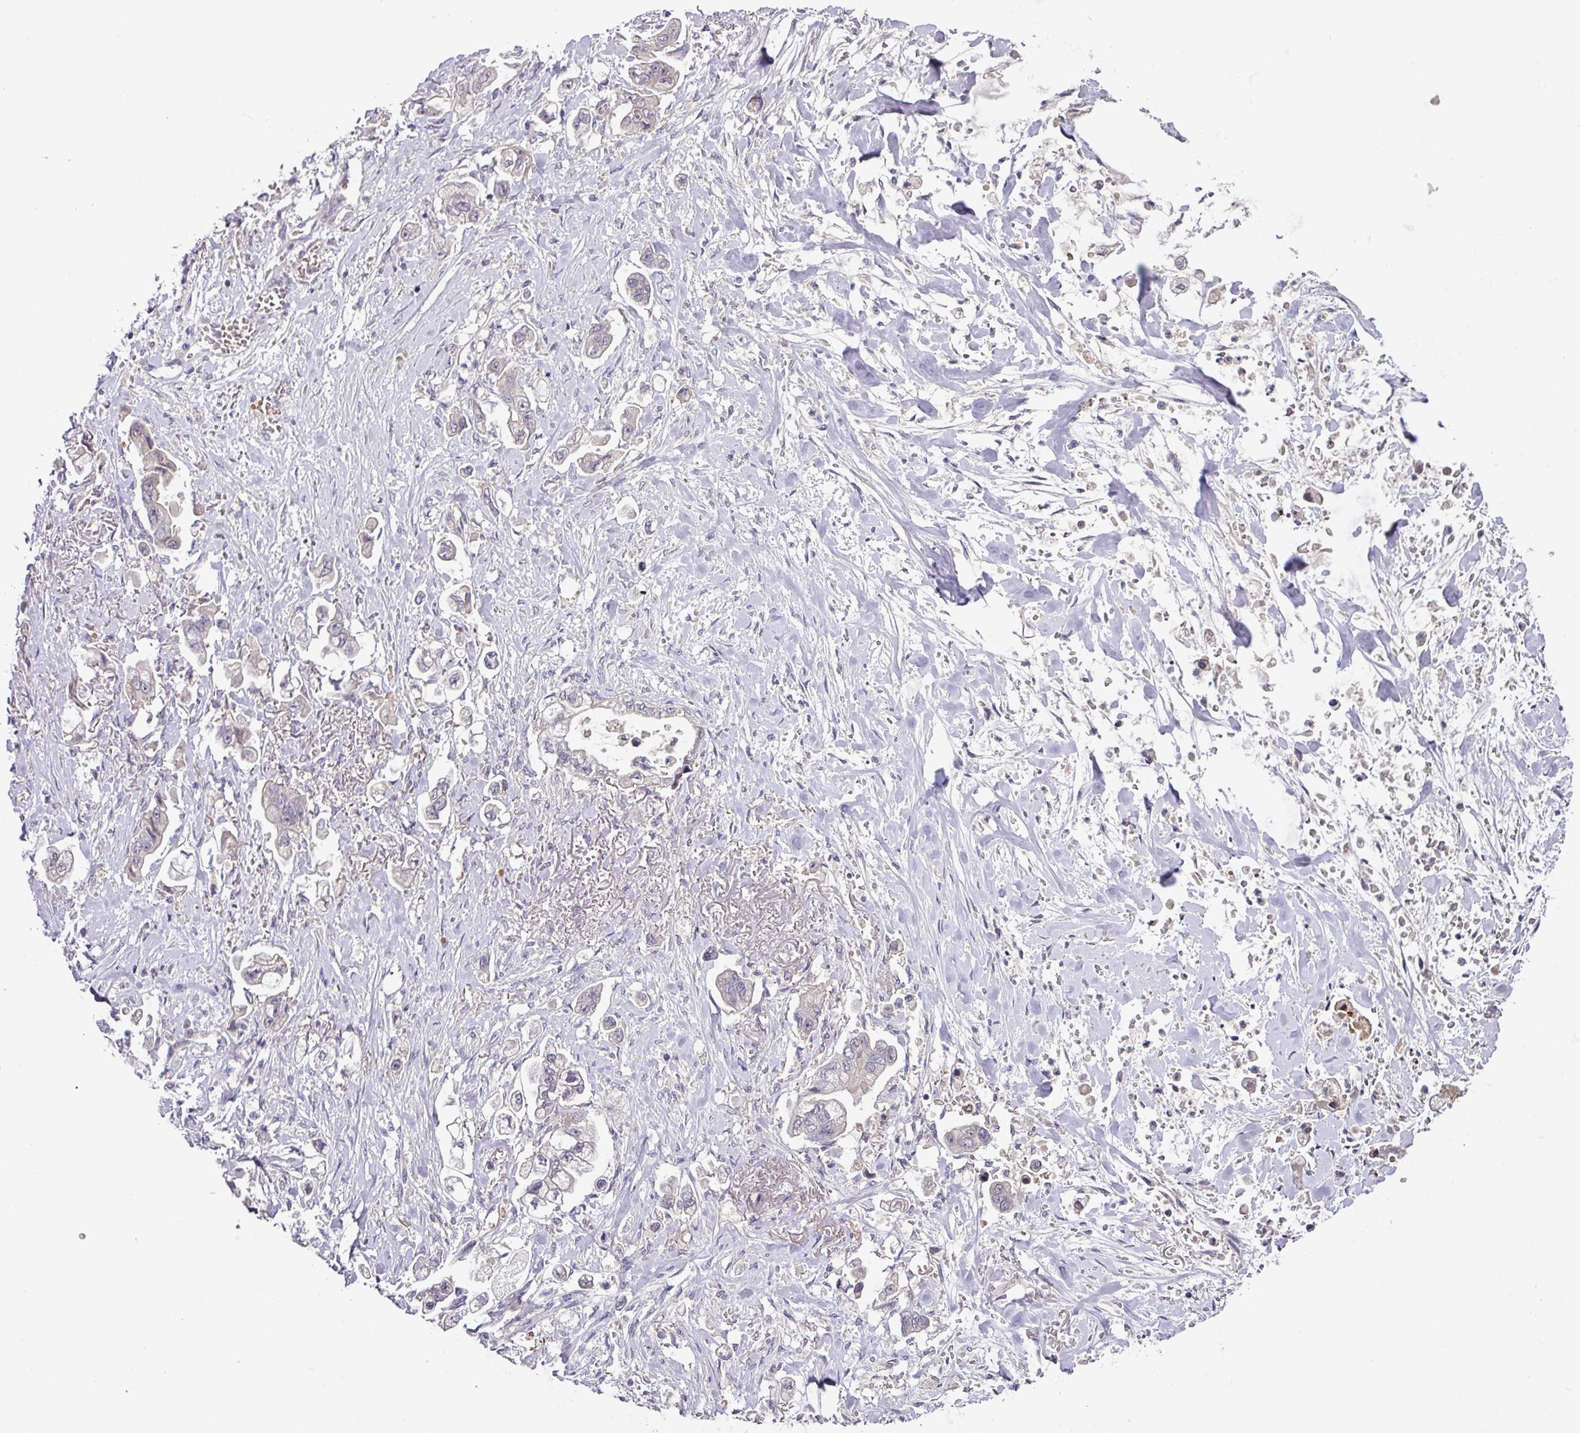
{"staining": {"intensity": "moderate", "quantity": "25%-75%", "location": "nuclear"}, "tissue": "stomach cancer", "cell_type": "Tumor cells", "image_type": "cancer", "snomed": [{"axis": "morphology", "description": "Adenocarcinoma, NOS"}, {"axis": "topography", "description": "Stomach"}], "caption": "A histopathology image of stomach cancer (adenocarcinoma) stained for a protein shows moderate nuclear brown staining in tumor cells.", "gene": "SLC5A10", "patient": {"sex": "male", "age": 62}}